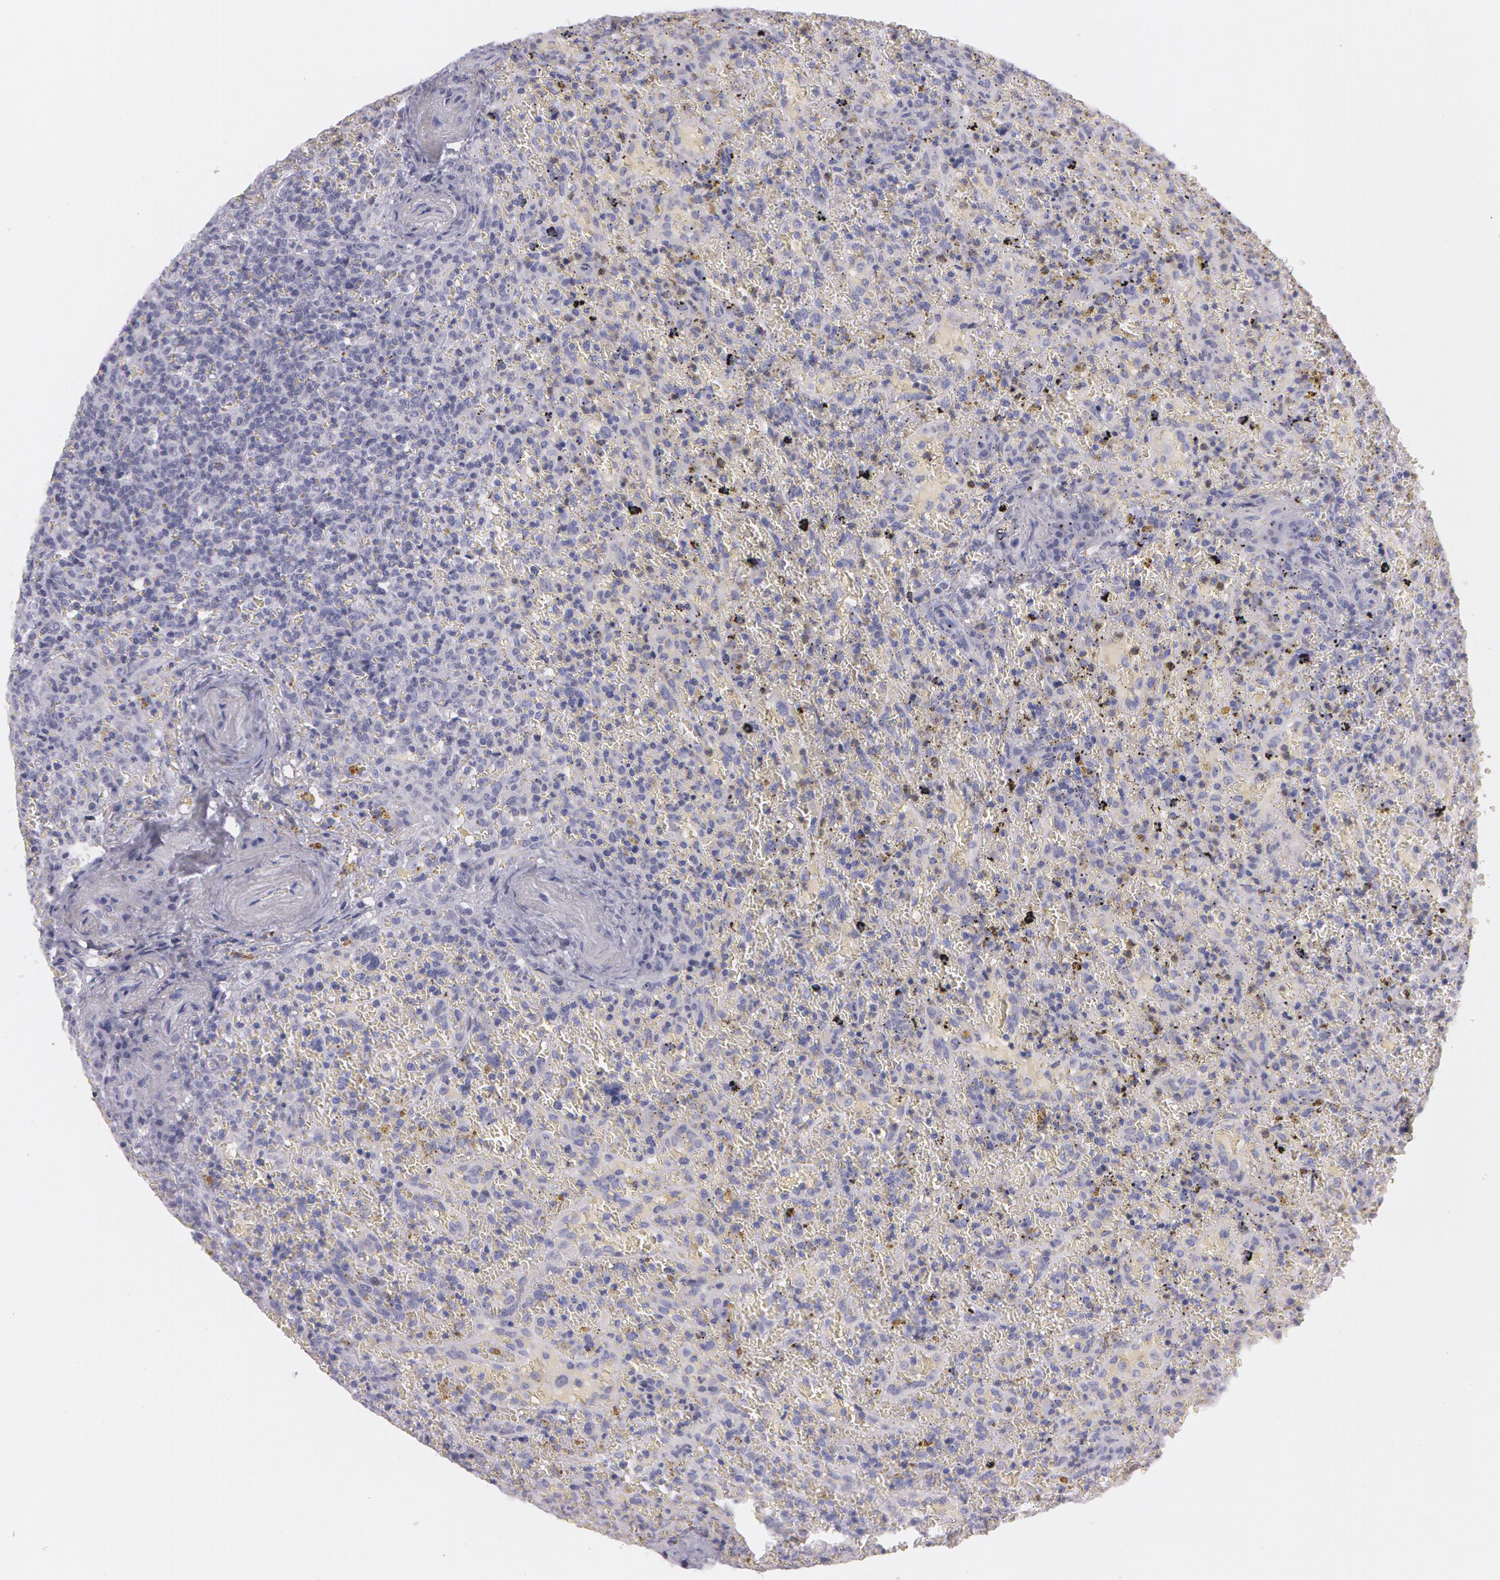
{"staining": {"intensity": "negative", "quantity": "none", "location": "none"}, "tissue": "lymphoma", "cell_type": "Tumor cells", "image_type": "cancer", "snomed": [{"axis": "morphology", "description": "Malignant lymphoma, non-Hodgkin's type, High grade"}, {"axis": "topography", "description": "Spleen"}, {"axis": "topography", "description": "Lymph node"}], "caption": "The micrograph exhibits no significant positivity in tumor cells of high-grade malignant lymphoma, non-Hodgkin's type. (Stains: DAB (3,3'-diaminobenzidine) immunohistochemistry with hematoxylin counter stain, Microscopy: brightfield microscopy at high magnification).", "gene": "IL1RN", "patient": {"sex": "female", "age": 70}}